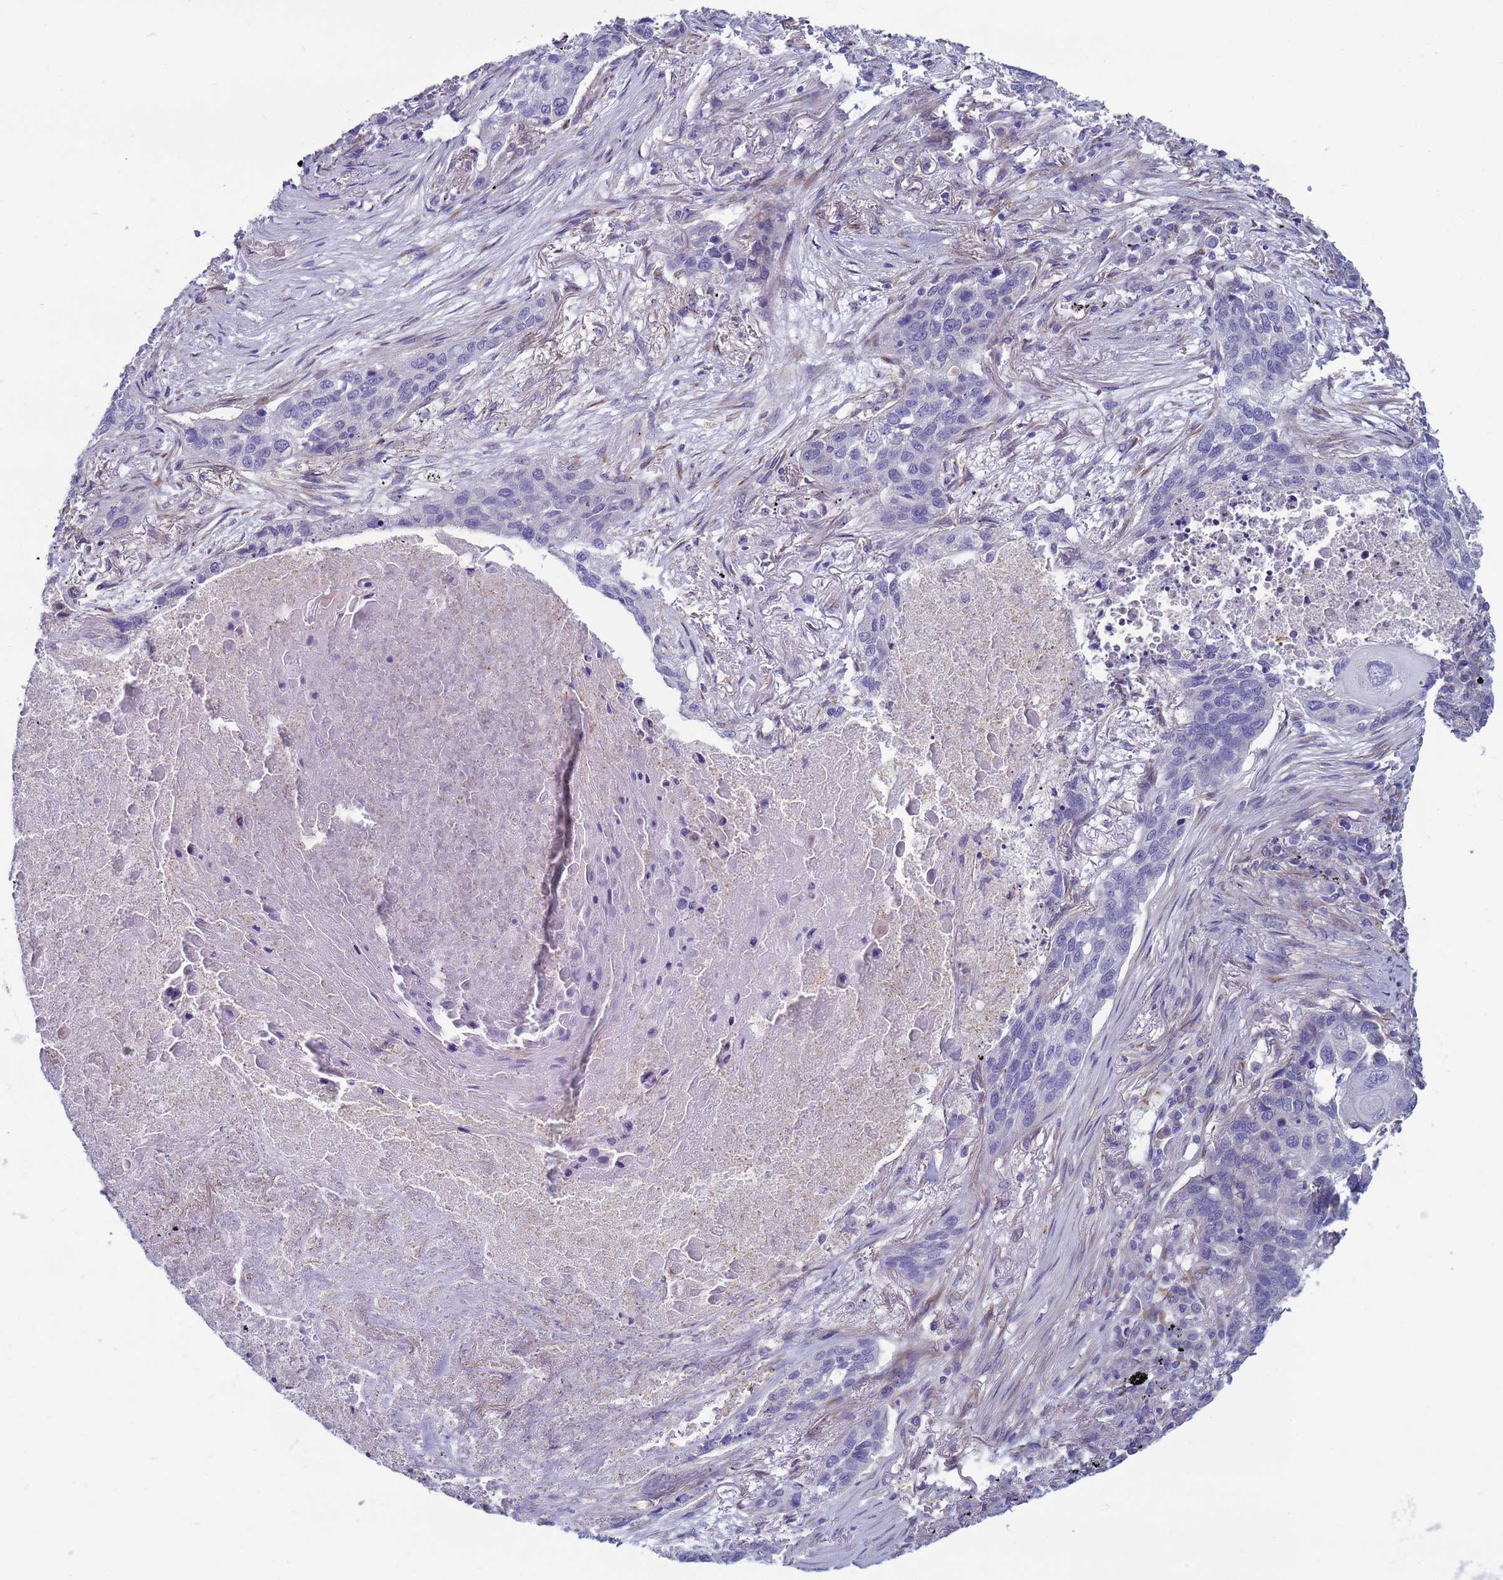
{"staining": {"intensity": "negative", "quantity": "none", "location": "none"}, "tissue": "lung cancer", "cell_type": "Tumor cells", "image_type": "cancer", "snomed": [{"axis": "morphology", "description": "Squamous cell carcinoma, NOS"}, {"axis": "topography", "description": "Lung"}], "caption": "Tumor cells are negative for protein expression in human lung cancer (squamous cell carcinoma).", "gene": "TRPC6", "patient": {"sex": "female", "age": 63}}